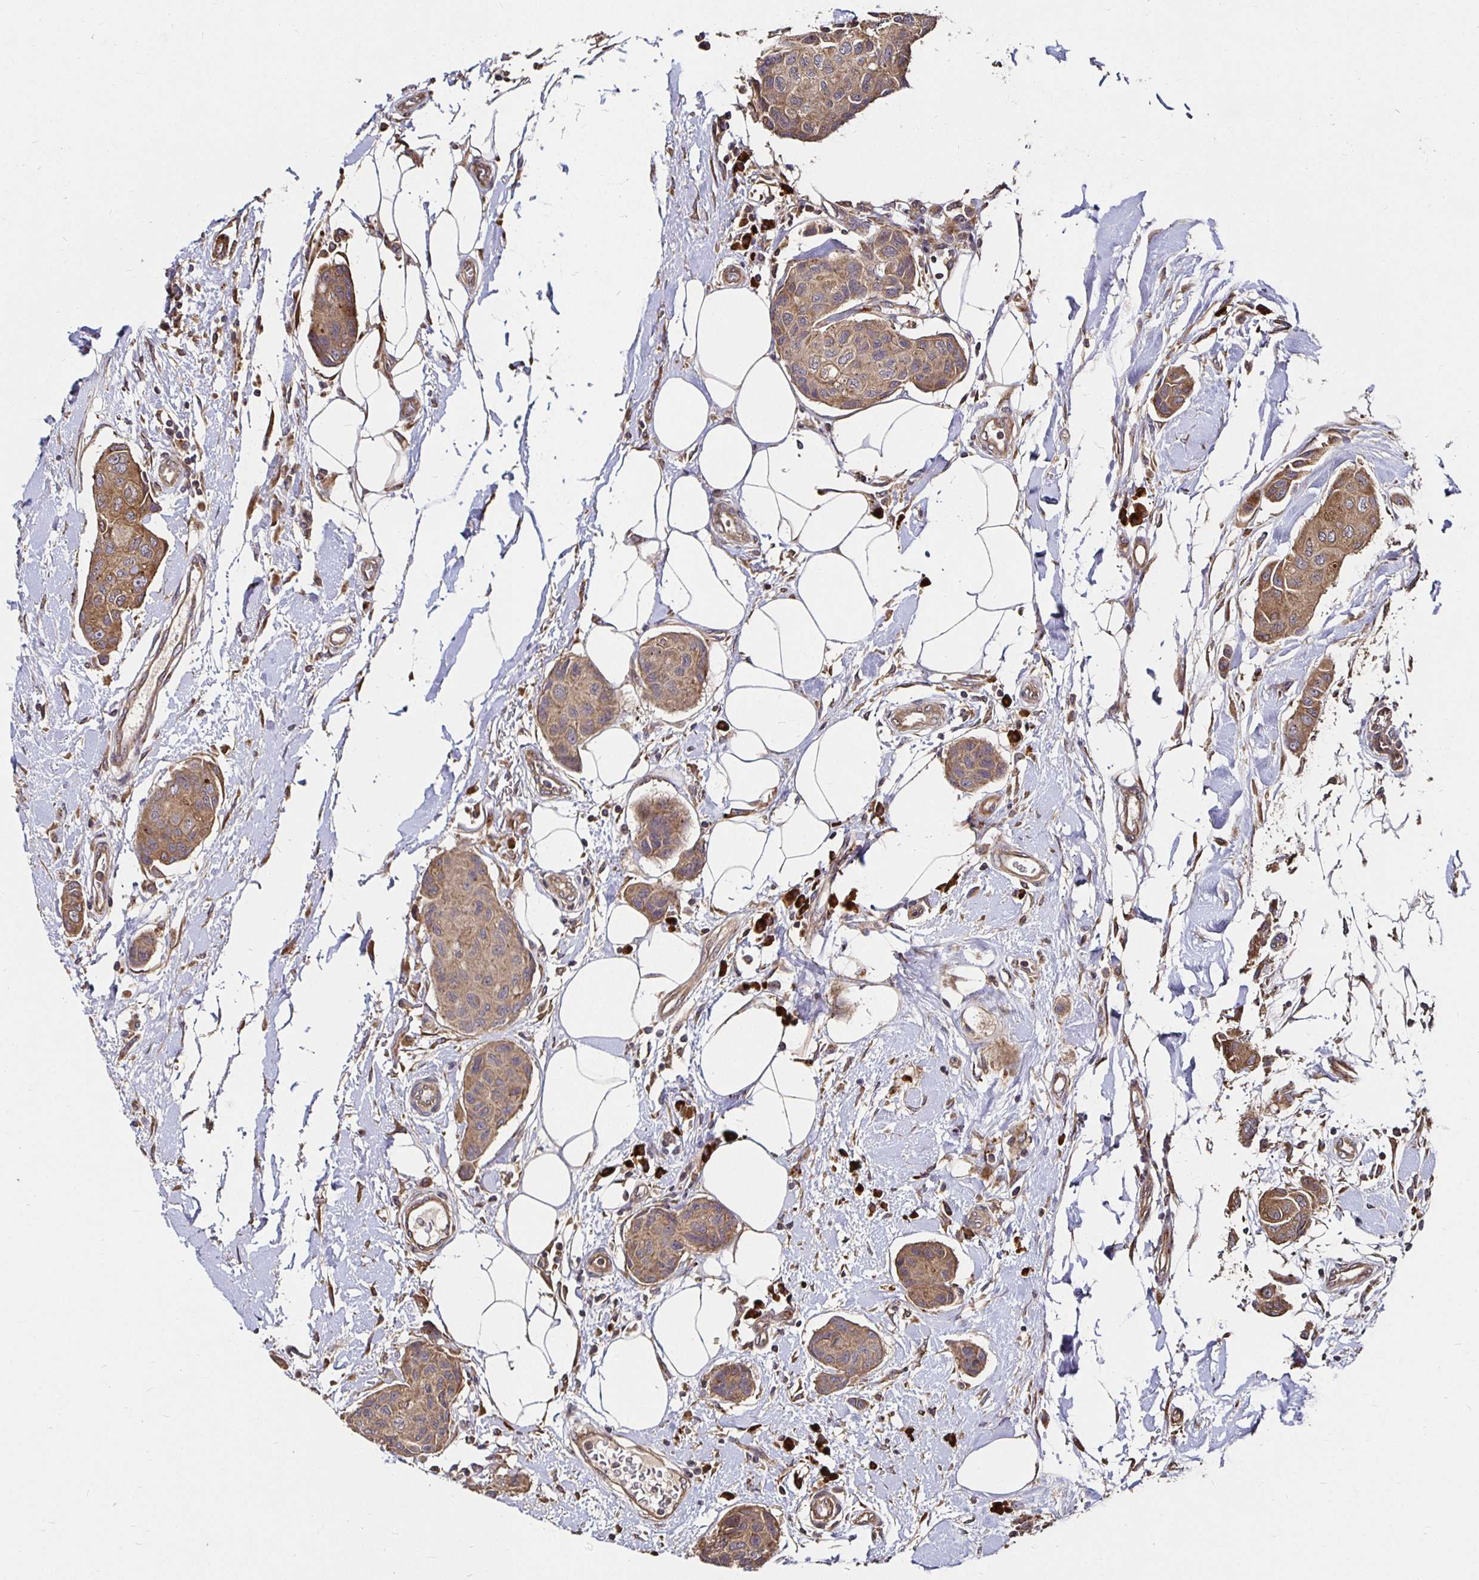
{"staining": {"intensity": "moderate", "quantity": ">75%", "location": "cytoplasmic/membranous"}, "tissue": "breast cancer", "cell_type": "Tumor cells", "image_type": "cancer", "snomed": [{"axis": "morphology", "description": "Duct carcinoma"}, {"axis": "topography", "description": "Breast"}, {"axis": "topography", "description": "Lymph node"}], "caption": "Moderate cytoplasmic/membranous expression is identified in about >75% of tumor cells in invasive ductal carcinoma (breast).", "gene": "MLST8", "patient": {"sex": "female", "age": 80}}